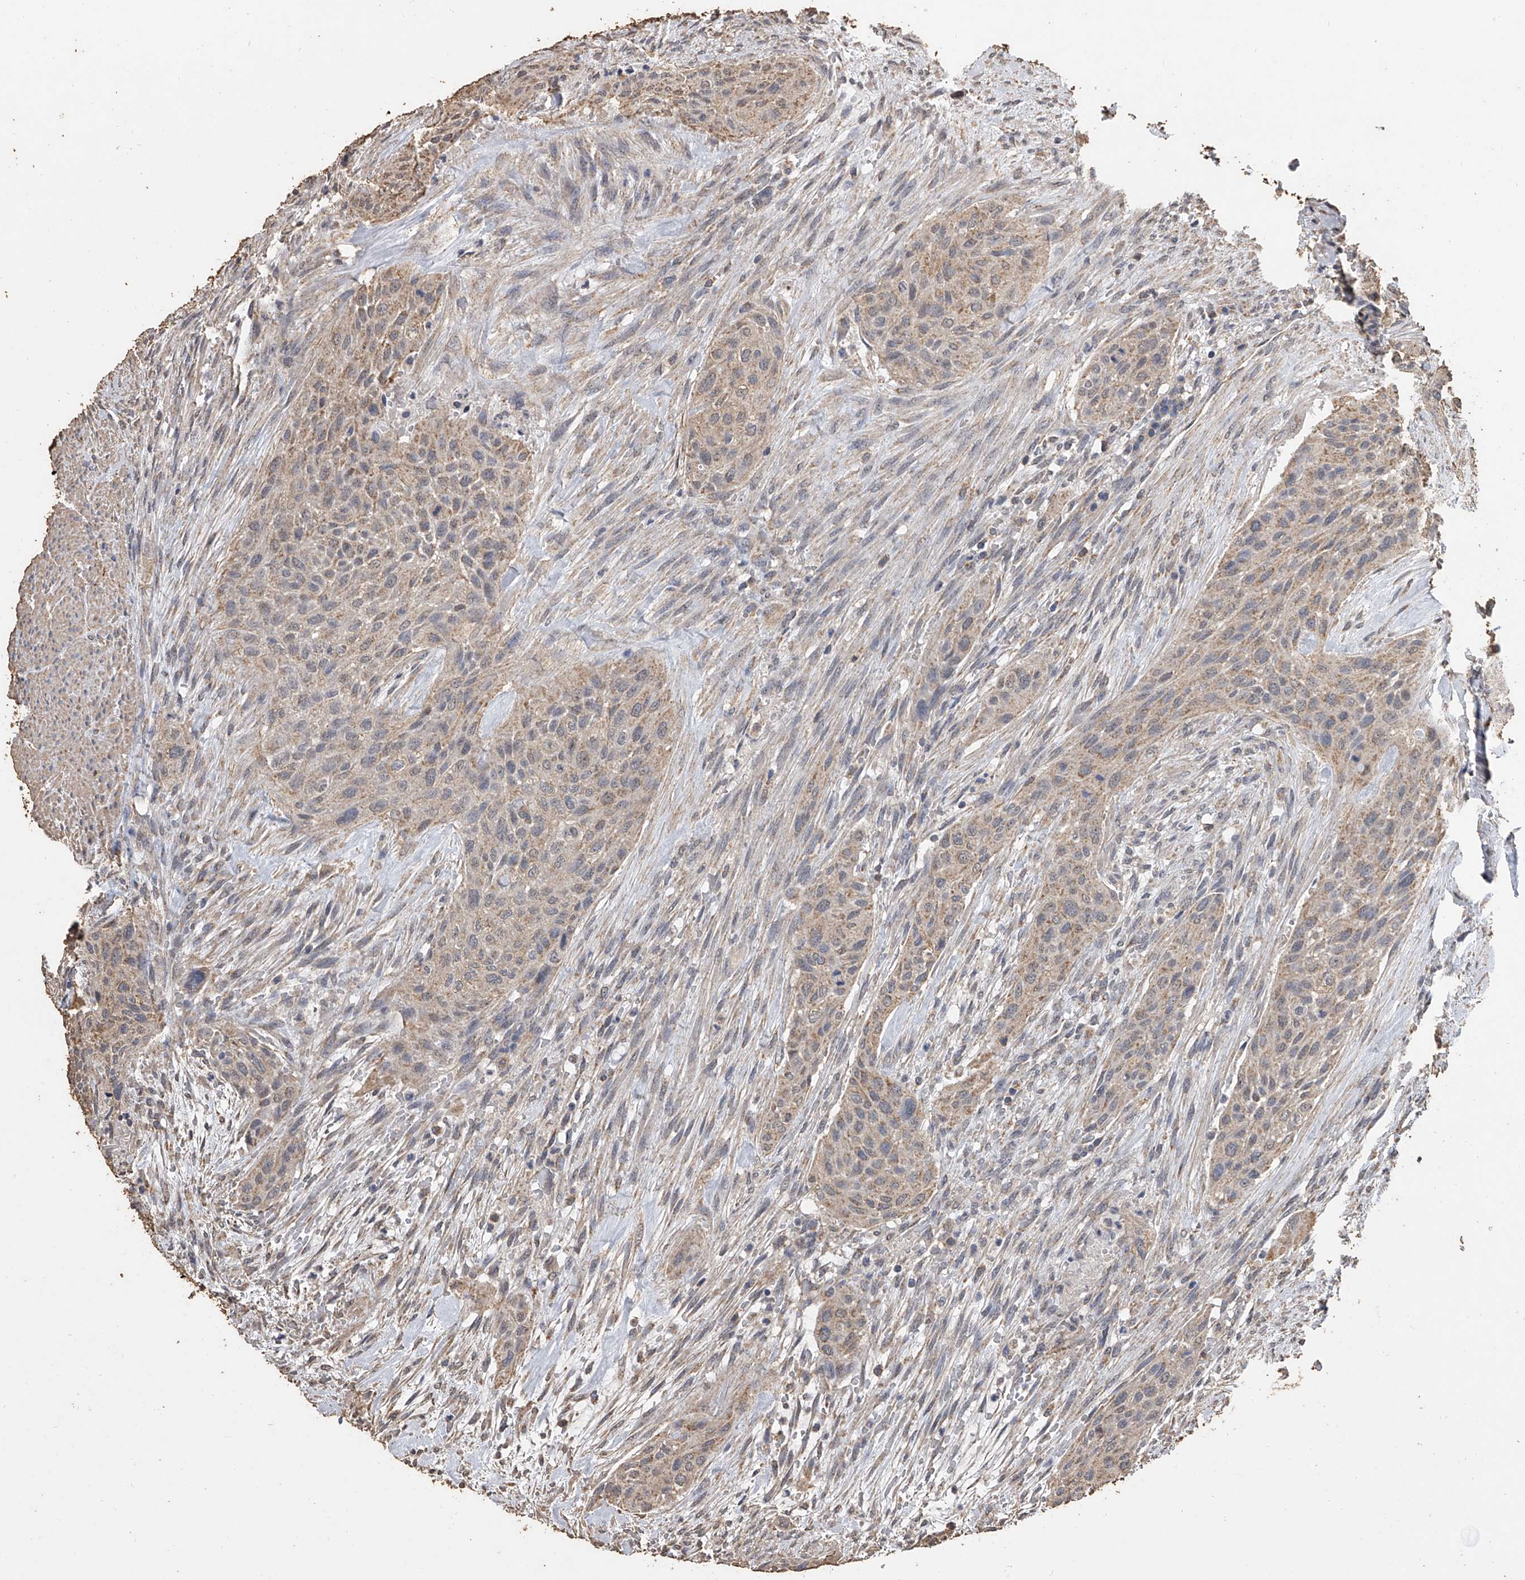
{"staining": {"intensity": "weak", "quantity": ">75%", "location": "cytoplasmic/membranous"}, "tissue": "urothelial cancer", "cell_type": "Tumor cells", "image_type": "cancer", "snomed": [{"axis": "morphology", "description": "Urothelial carcinoma, High grade"}, {"axis": "topography", "description": "Urinary bladder"}], "caption": "Brown immunohistochemical staining in urothelial cancer shows weak cytoplasmic/membranous staining in approximately >75% of tumor cells. Immunohistochemistry stains the protein of interest in brown and the nuclei are stained blue.", "gene": "MRPL28", "patient": {"sex": "male", "age": 35}}